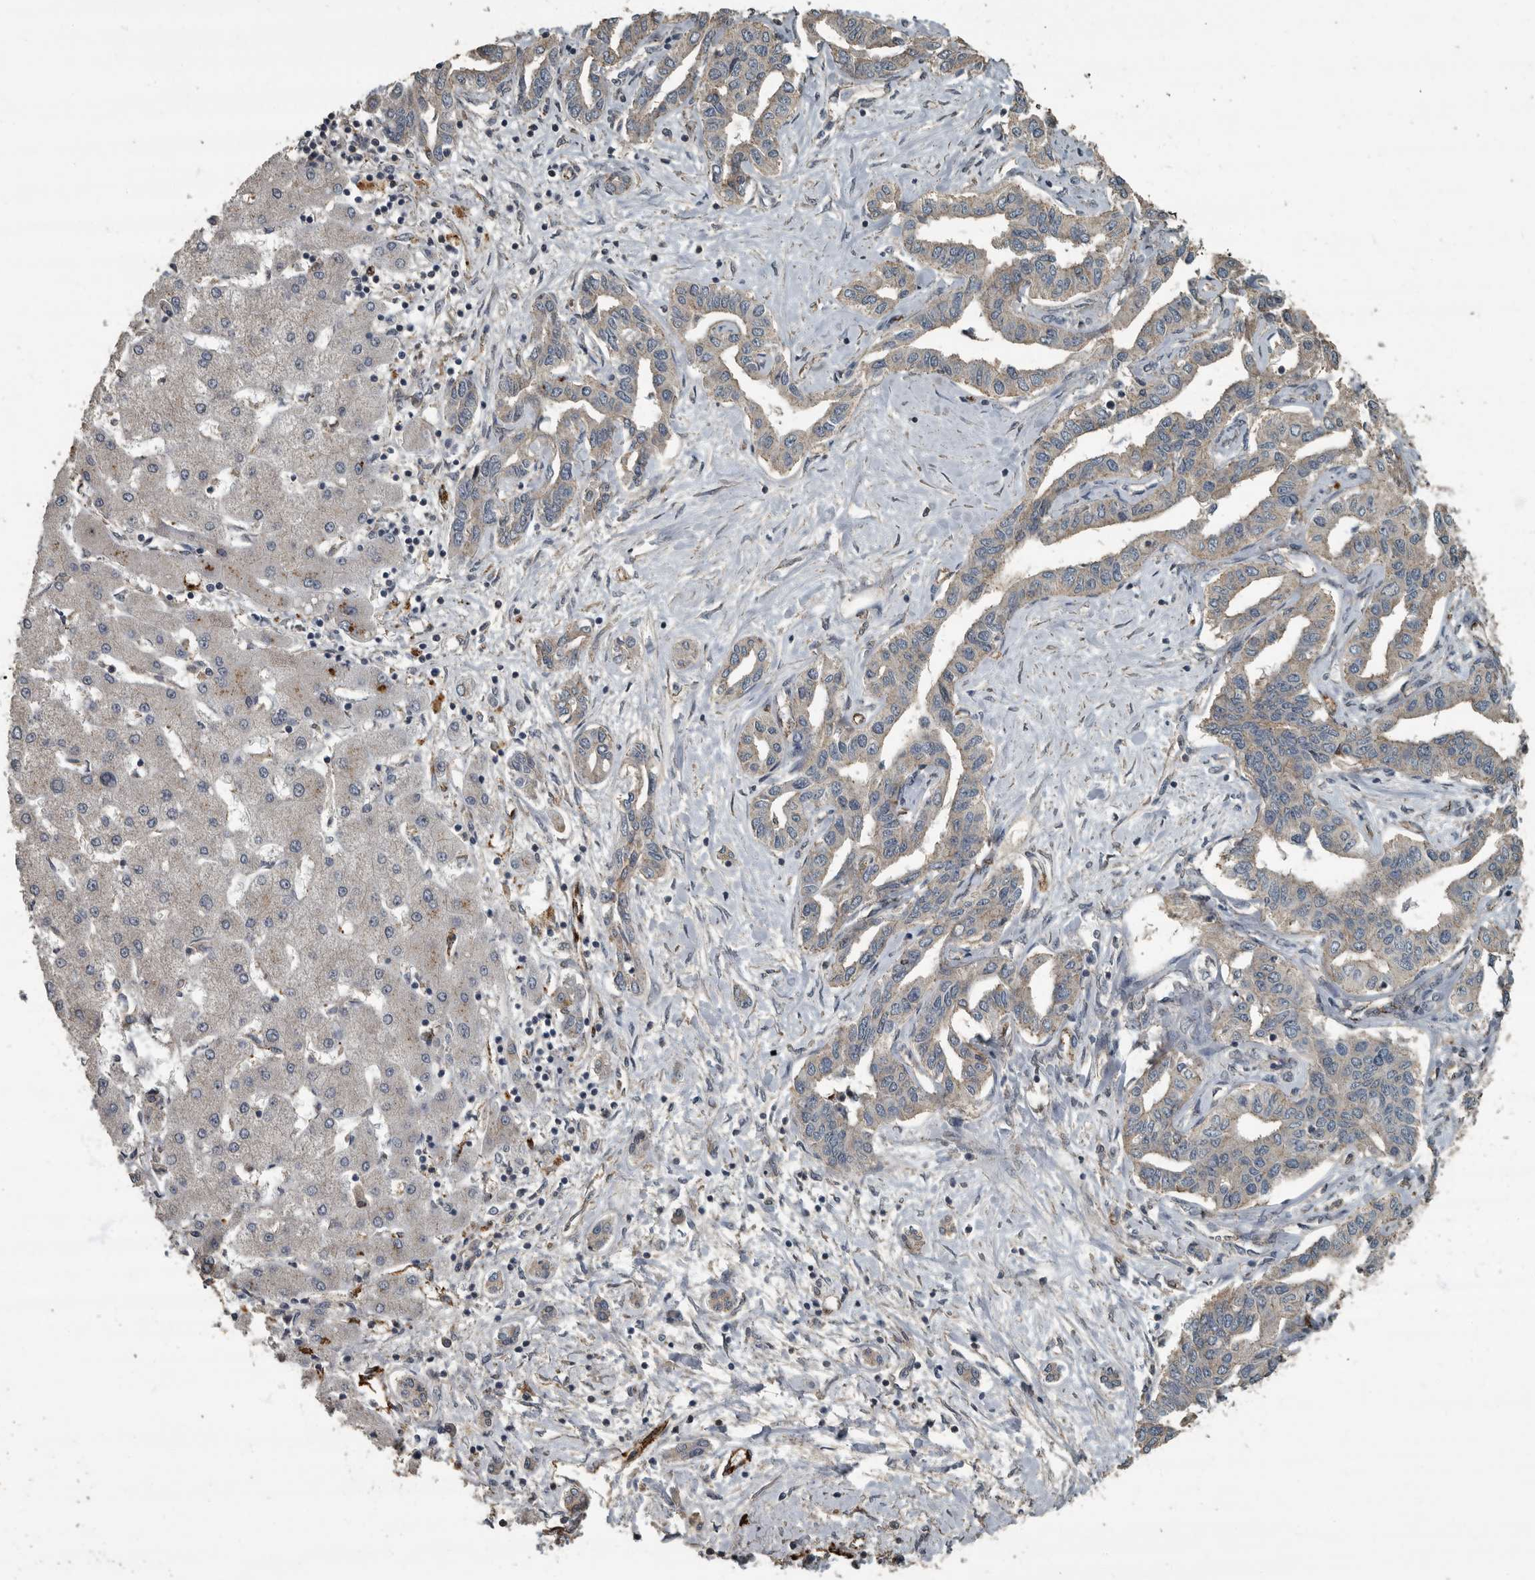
{"staining": {"intensity": "weak", "quantity": "<25%", "location": "cytoplasmic/membranous"}, "tissue": "liver cancer", "cell_type": "Tumor cells", "image_type": "cancer", "snomed": [{"axis": "morphology", "description": "Cholangiocarcinoma"}, {"axis": "topography", "description": "Liver"}], "caption": "An immunohistochemistry (IHC) image of liver cancer is shown. There is no staining in tumor cells of liver cancer. (DAB (3,3'-diaminobenzidine) immunohistochemistry (IHC) visualized using brightfield microscopy, high magnification).", "gene": "IL15RA", "patient": {"sex": "male", "age": 59}}